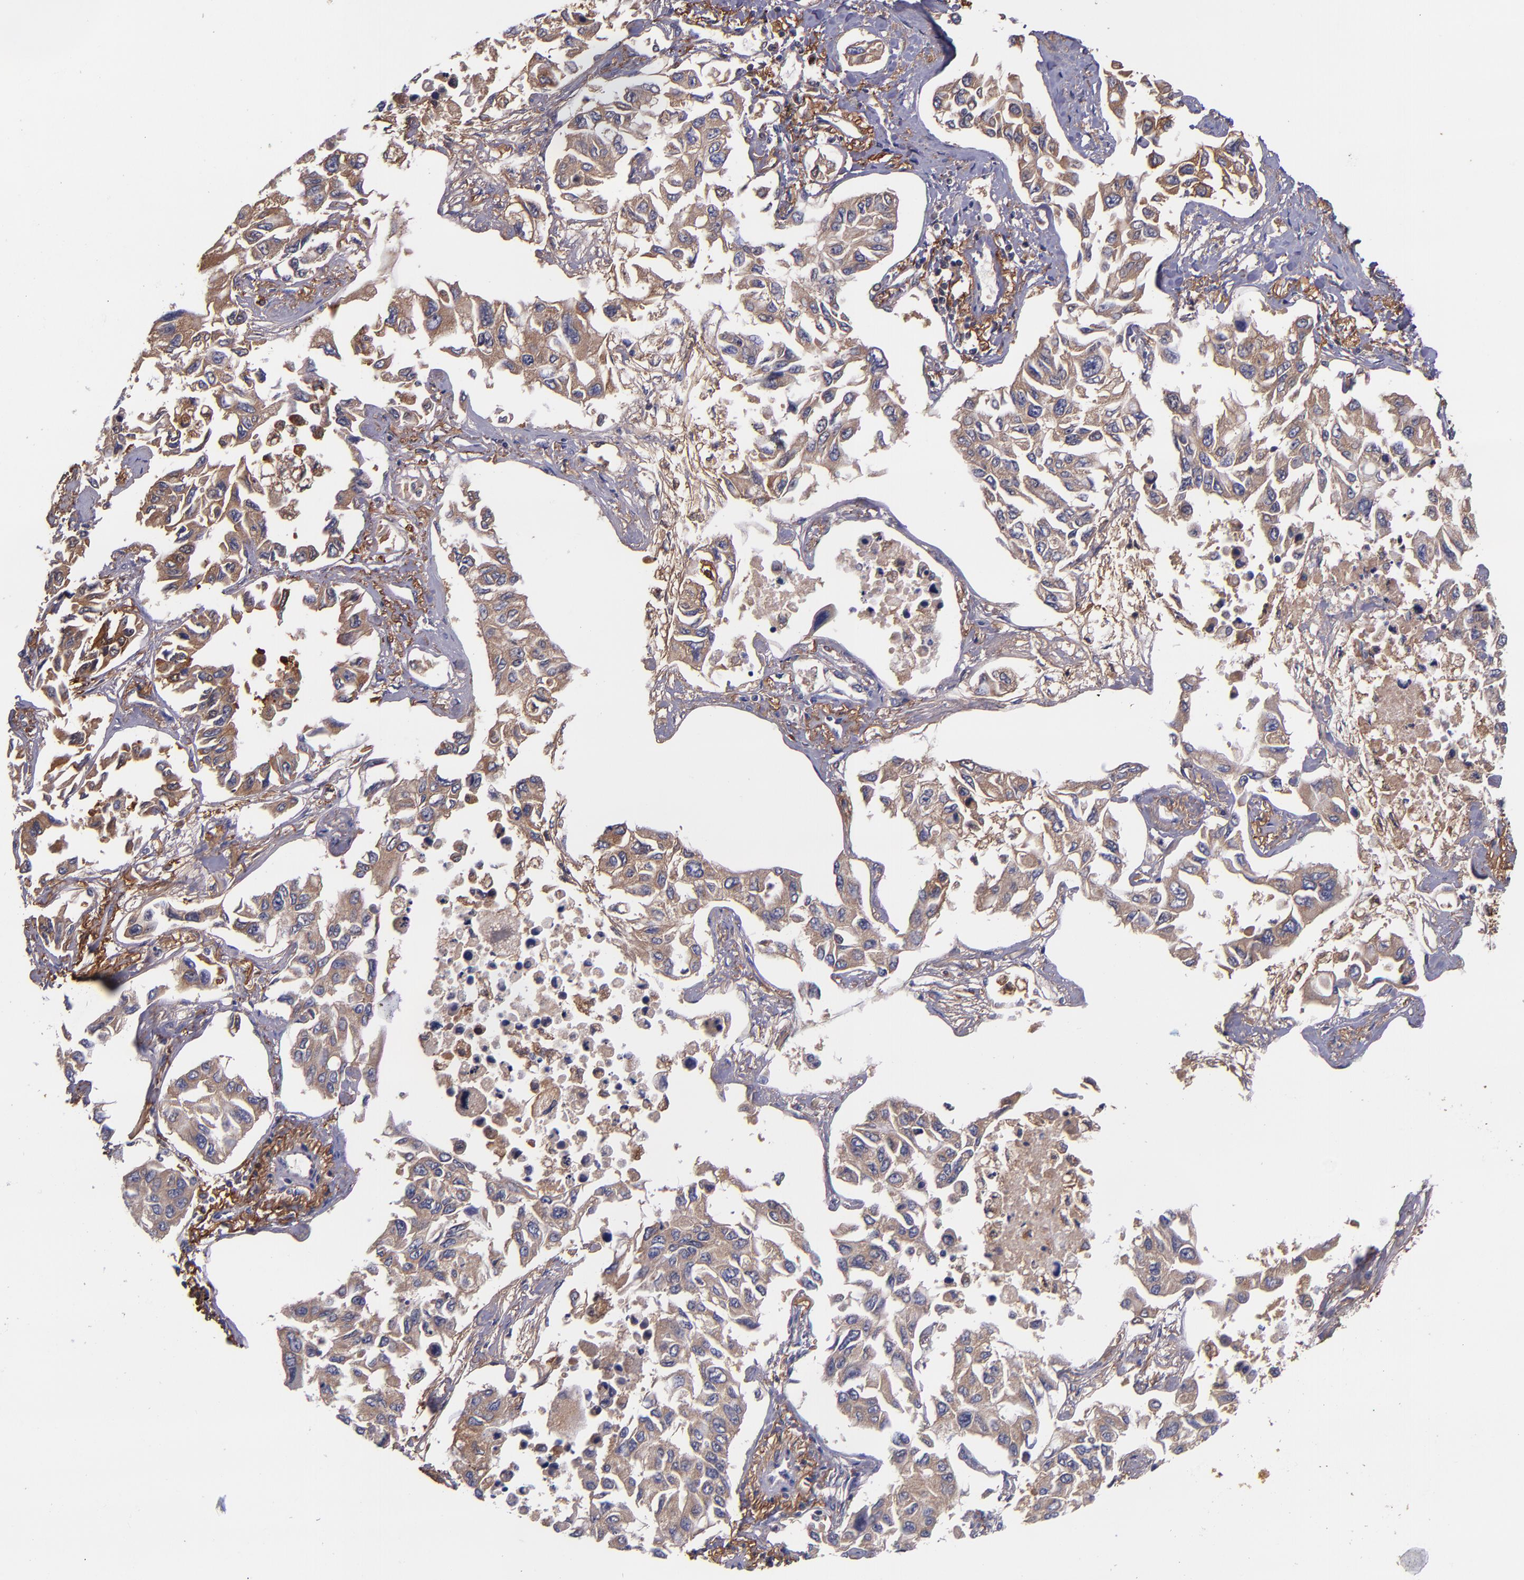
{"staining": {"intensity": "moderate", "quantity": ">75%", "location": "cytoplasmic/membranous"}, "tissue": "lung cancer", "cell_type": "Tumor cells", "image_type": "cancer", "snomed": [{"axis": "morphology", "description": "Adenocarcinoma, NOS"}, {"axis": "topography", "description": "Lung"}], "caption": "Immunohistochemical staining of human adenocarcinoma (lung) exhibits moderate cytoplasmic/membranous protein expression in approximately >75% of tumor cells. (DAB IHC with brightfield microscopy, high magnification).", "gene": "IVL", "patient": {"sex": "male", "age": 64}}